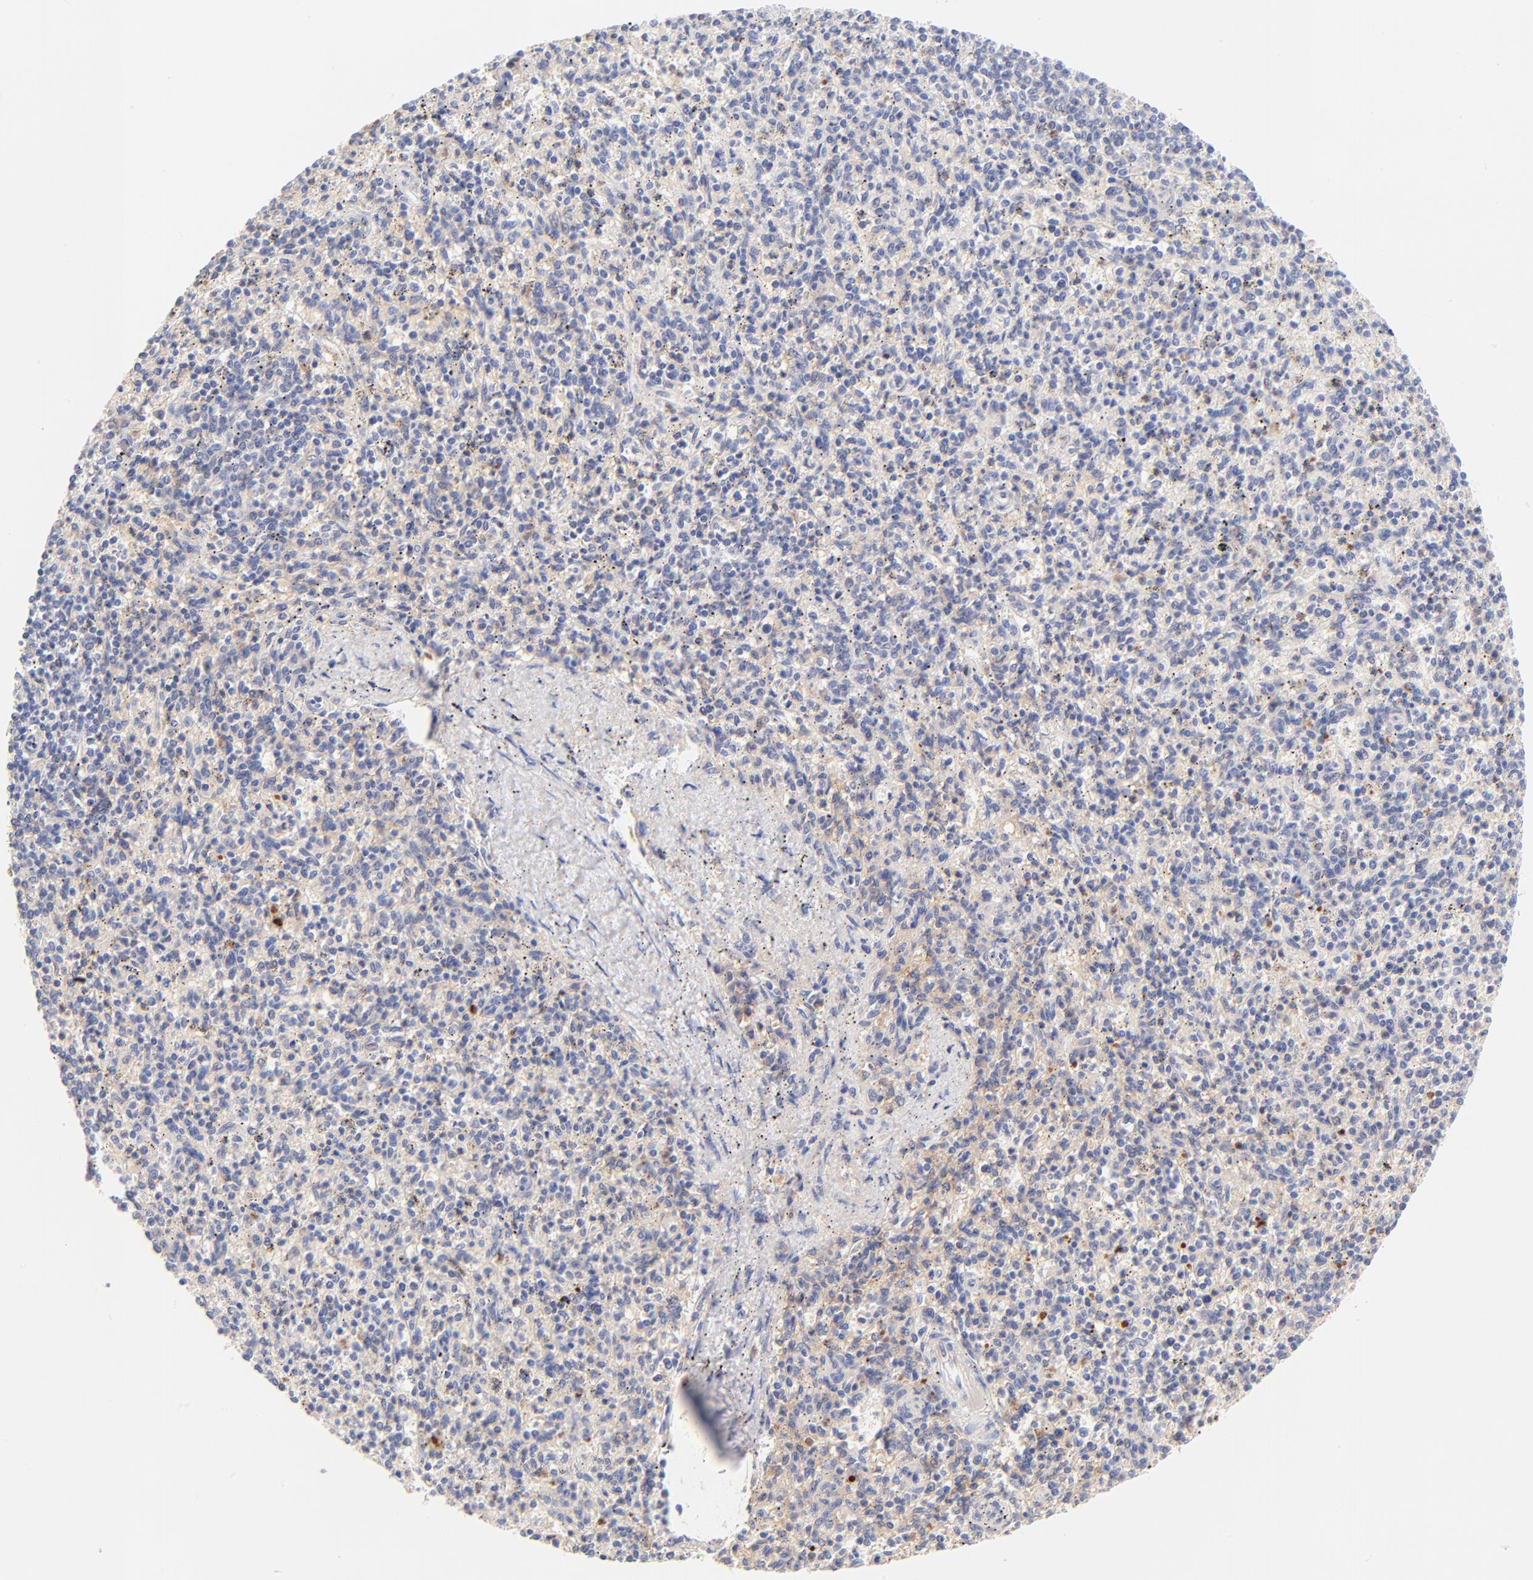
{"staining": {"intensity": "negative", "quantity": "none", "location": "none"}, "tissue": "spleen", "cell_type": "Cells in red pulp", "image_type": "normal", "snomed": [{"axis": "morphology", "description": "Normal tissue, NOS"}, {"axis": "topography", "description": "Spleen"}], "caption": "Immunohistochemistry (IHC) of unremarkable human spleen shows no staining in cells in red pulp.", "gene": "PTK7", "patient": {"sex": "male", "age": 72}}